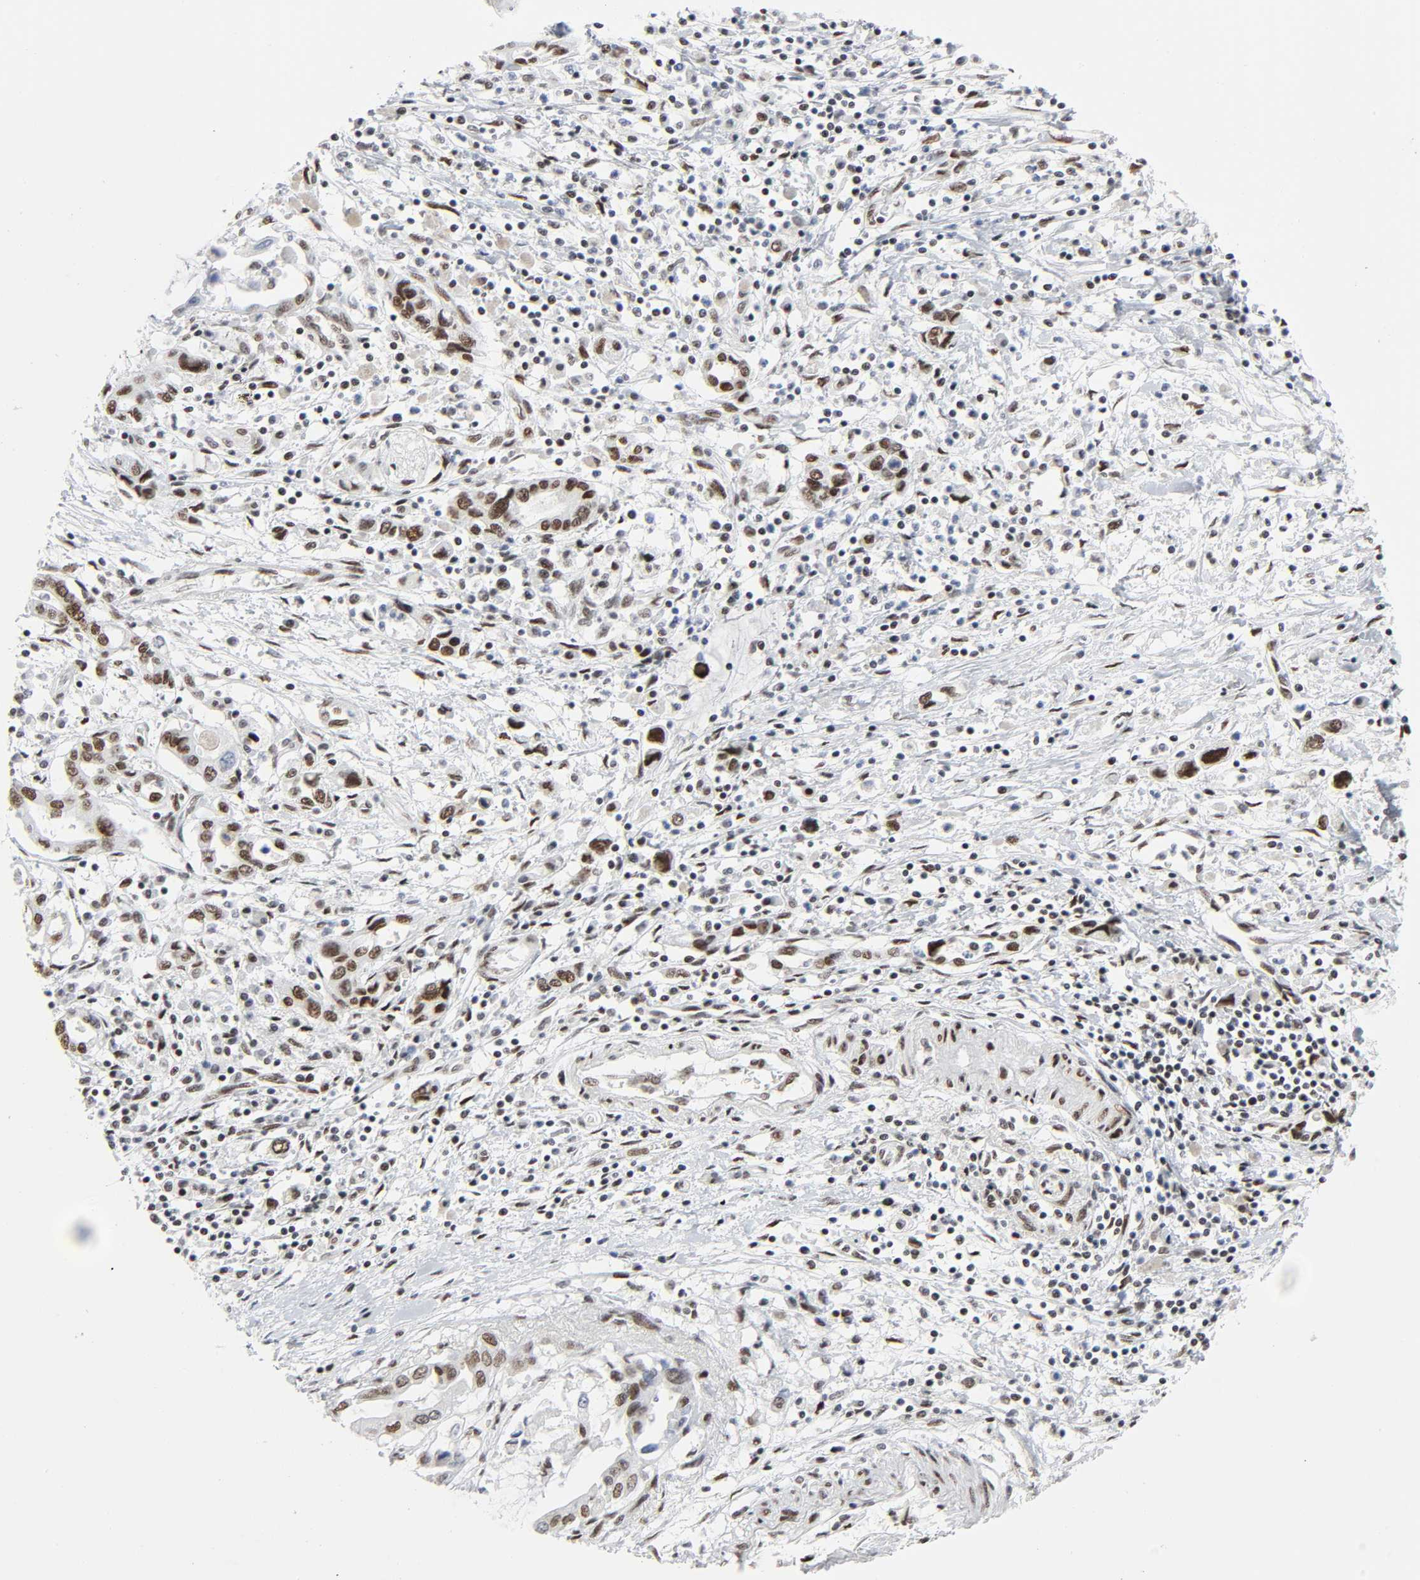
{"staining": {"intensity": "moderate", "quantity": ">75%", "location": "nuclear"}, "tissue": "pancreatic cancer", "cell_type": "Tumor cells", "image_type": "cancer", "snomed": [{"axis": "morphology", "description": "Adenocarcinoma, NOS"}, {"axis": "topography", "description": "Pancreas"}], "caption": "Tumor cells show medium levels of moderate nuclear positivity in about >75% of cells in human pancreatic adenocarcinoma.", "gene": "HSF1", "patient": {"sex": "female", "age": 57}}